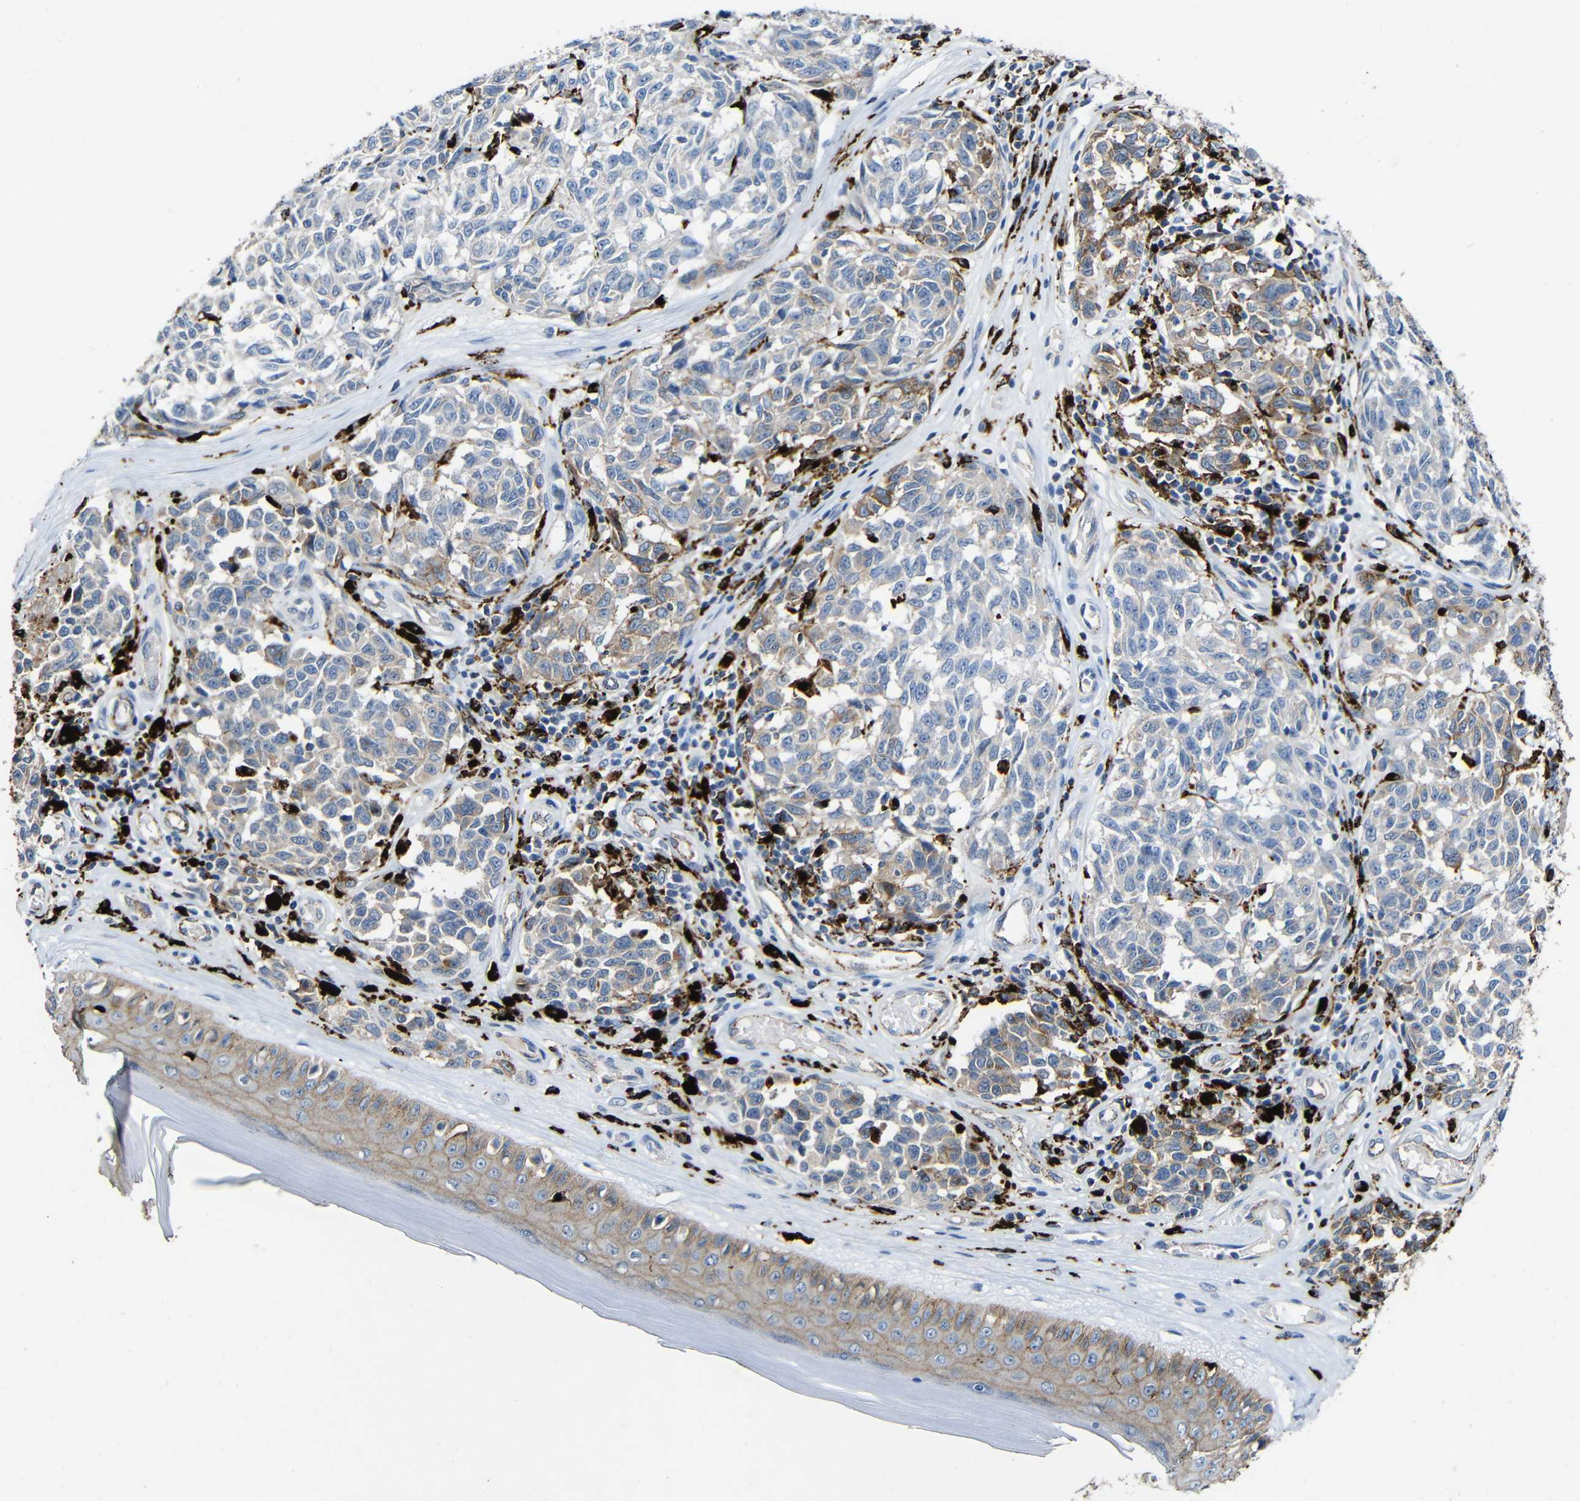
{"staining": {"intensity": "weak", "quantity": "25%-75%", "location": "cytoplasmic/membranous"}, "tissue": "melanoma", "cell_type": "Tumor cells", "image_type": "cancer", "snomed": [{"axis": "morphology", "description": "Malignant melanoma, NOS"}, {"axis": "topography", "description": "Skin"}], "caption": "Protein expression analysis of malignant melanoma demonstrates weak cytoplasmic/membranous staining in about 25%-75% of tumor cells.", "gene": "HLA-DMA", "patient": {"sex": "female", "age": 64}}